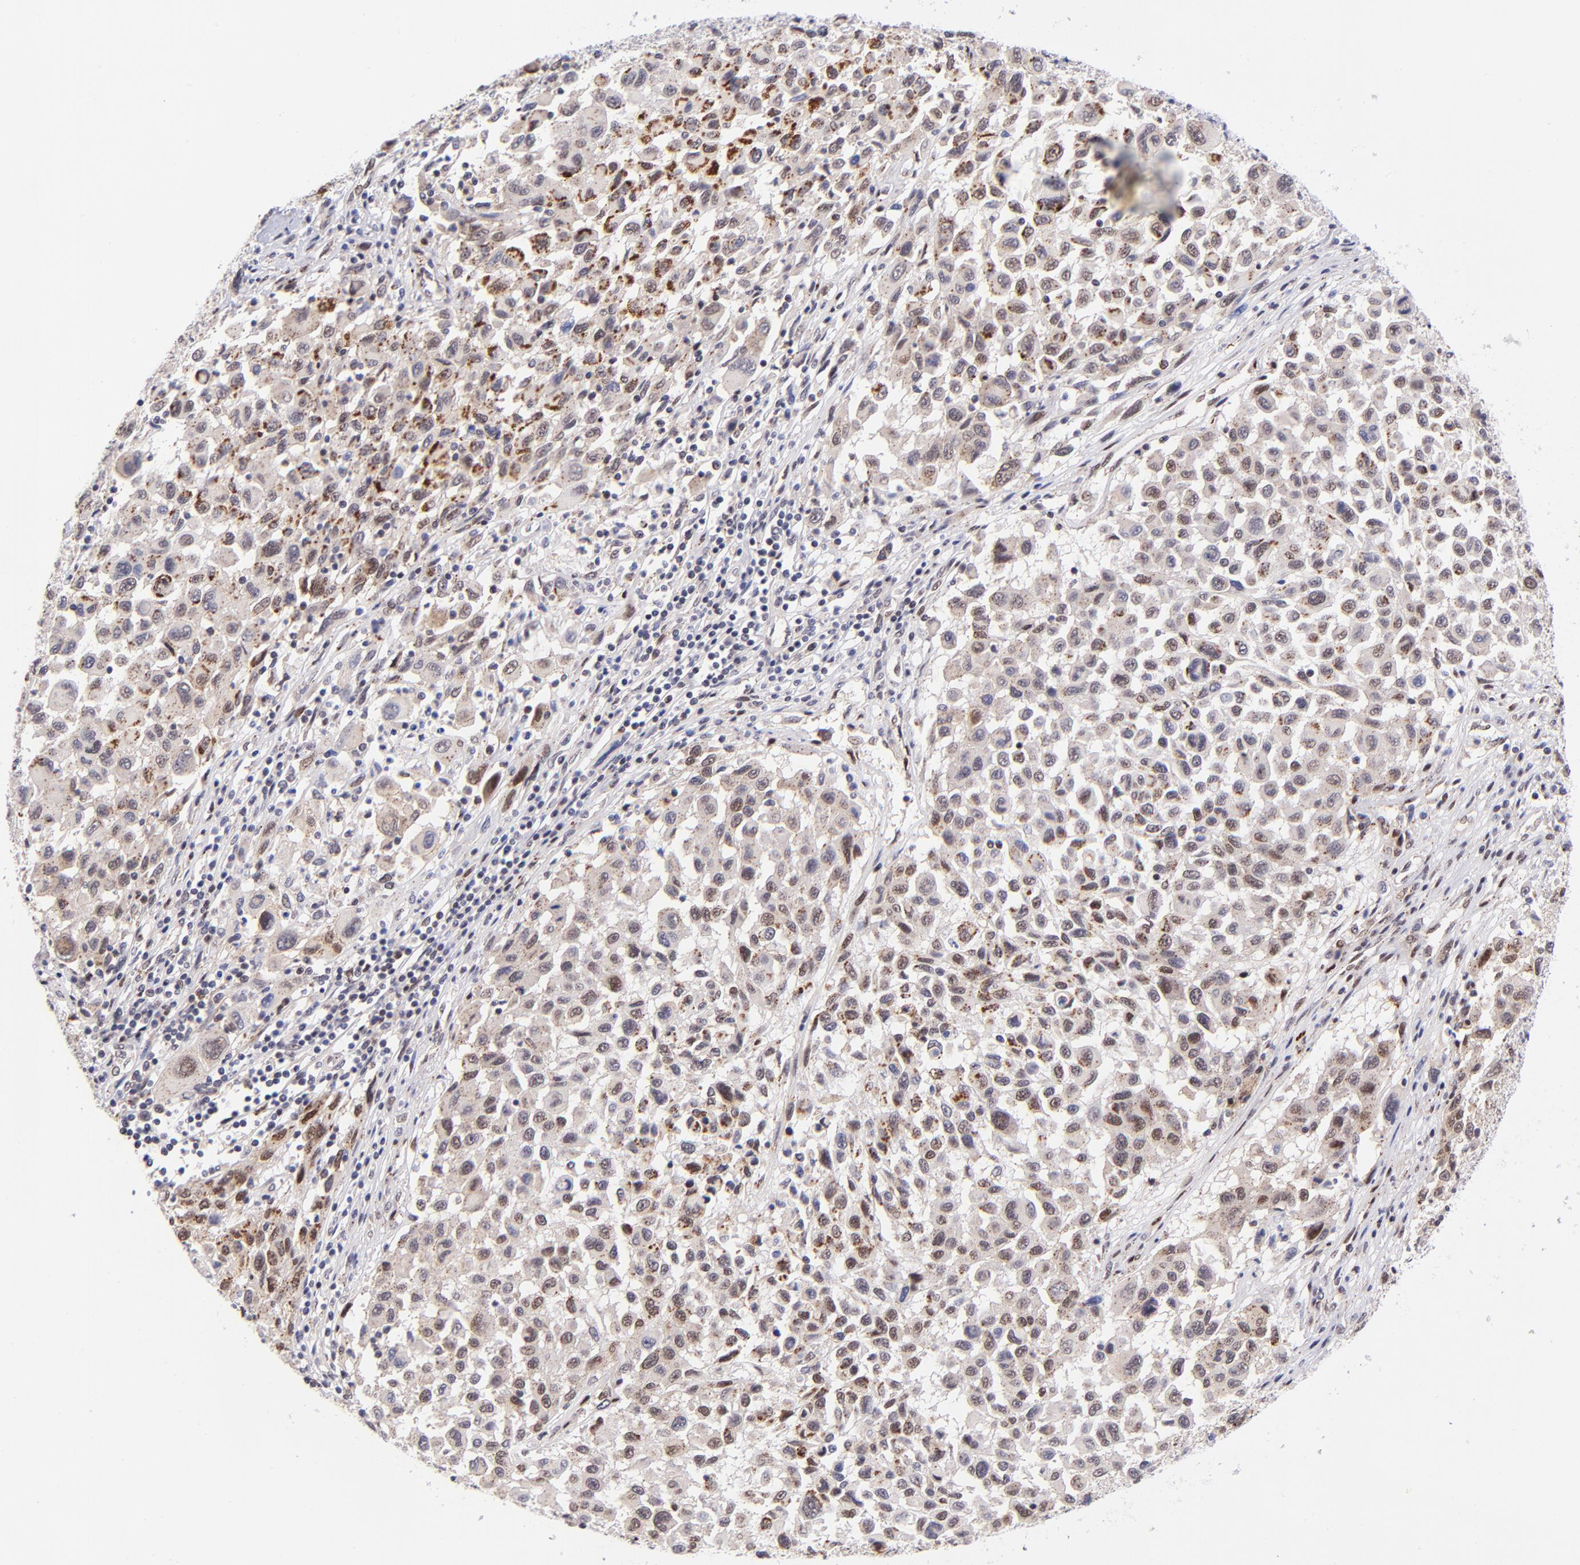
{"staining": {"intensity": "moderate", "quantity": "<25%", "location": "nuclear"}, "tissue": "melanoma", "cell_type": "Tumor cells", "image_type": "cancer", "snomed": [{"axis": "morphology", "description": "Malignant melanoma, Metastatic site"}, {"axis": "topography", "description": "Lymph node"}], "caption": "About <25% of tumor cells in melanoma display moderate nuclear protein staining as visualized by brown immunohistochemical staining.", "gene": "SOX6", "patient": {"sex": "male", "age": 61}}